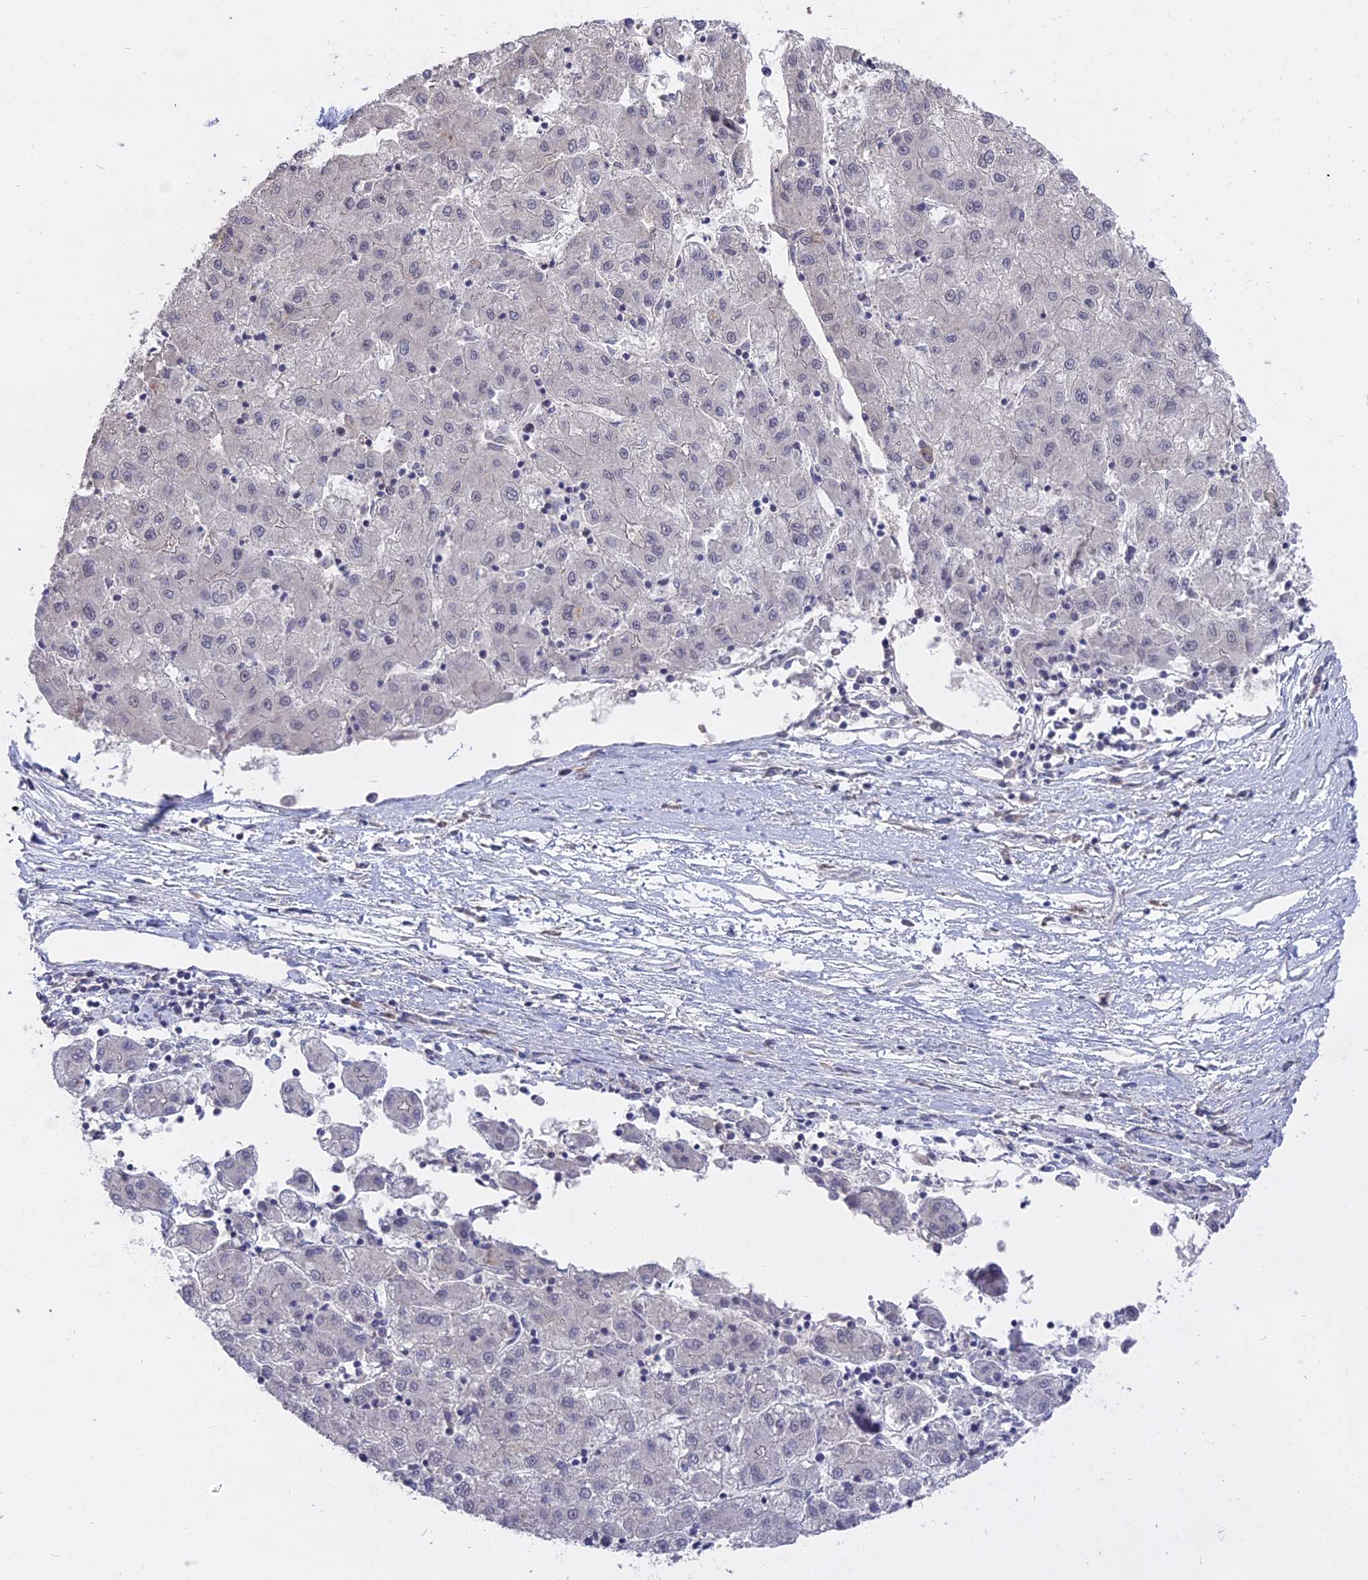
{"staining": {"intensity": "negative", "quantity": "none", "location": "none"}, "tissue": "liver cancer", "cell_type": "Tumor cells", "image_type": "cancer", "snomed": [{"axis": "morphology", "description": "Carcinoma, Hepatocellular, NOS"}, {"axis": "topography", "description": "Liver"}], "caption": "This image is of liver hepatocellular carcinoma stained with immunohistochemistry to label a protein in brown with the nuclei are counter-stained blue. There is no expression in tumor cells. Nuclei are stained in blue.", "gene": "NR1H3", "patient": {"sex": "male", "age": 72}}